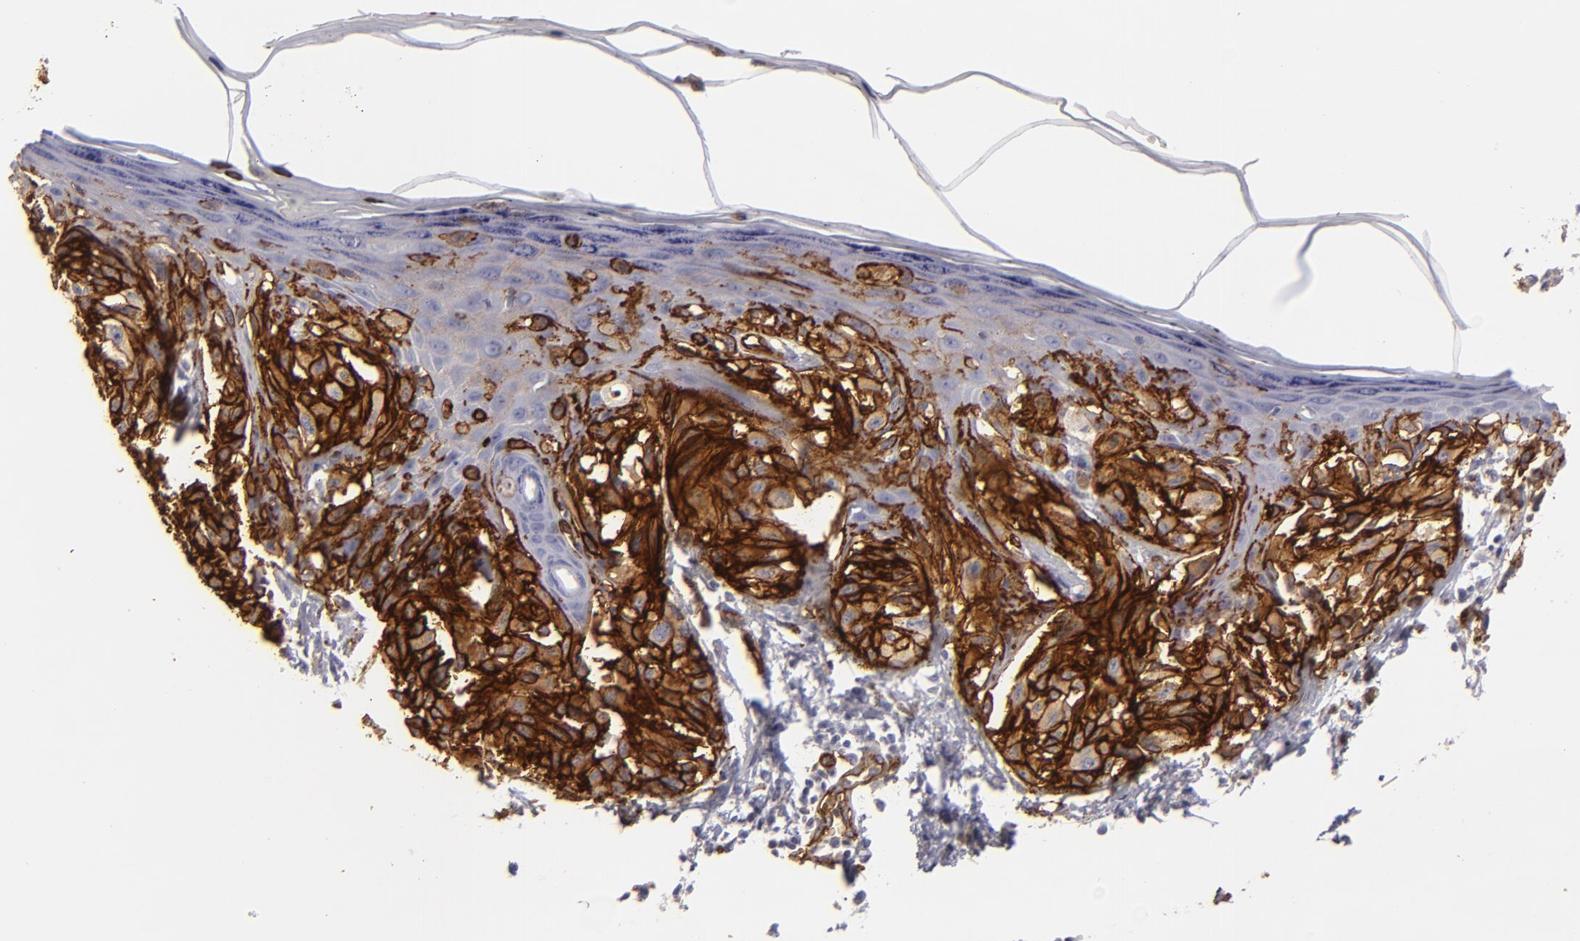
{"staining": {"intensity": "strong", "quantity": ">75%", "location": "cytoplasmic/membranous"}, "tissue": "melanoma", "cell_type": "Tumor cells", "image_type": "cancer", "snomed": [{"axis": "morphology", "description": "Malignant melanoma, NOS"}, {"axis": "topography", "description": "Skin"}], "caption": "A high-resolution micrograph shows immunohistochemistry staining of melanoma, which demonstrates strong cytoplasmic/membranous expression in approximately >75% of tumor cells.", "gene": "MCAM", "patient": {"sex": "female", "age": 72}}